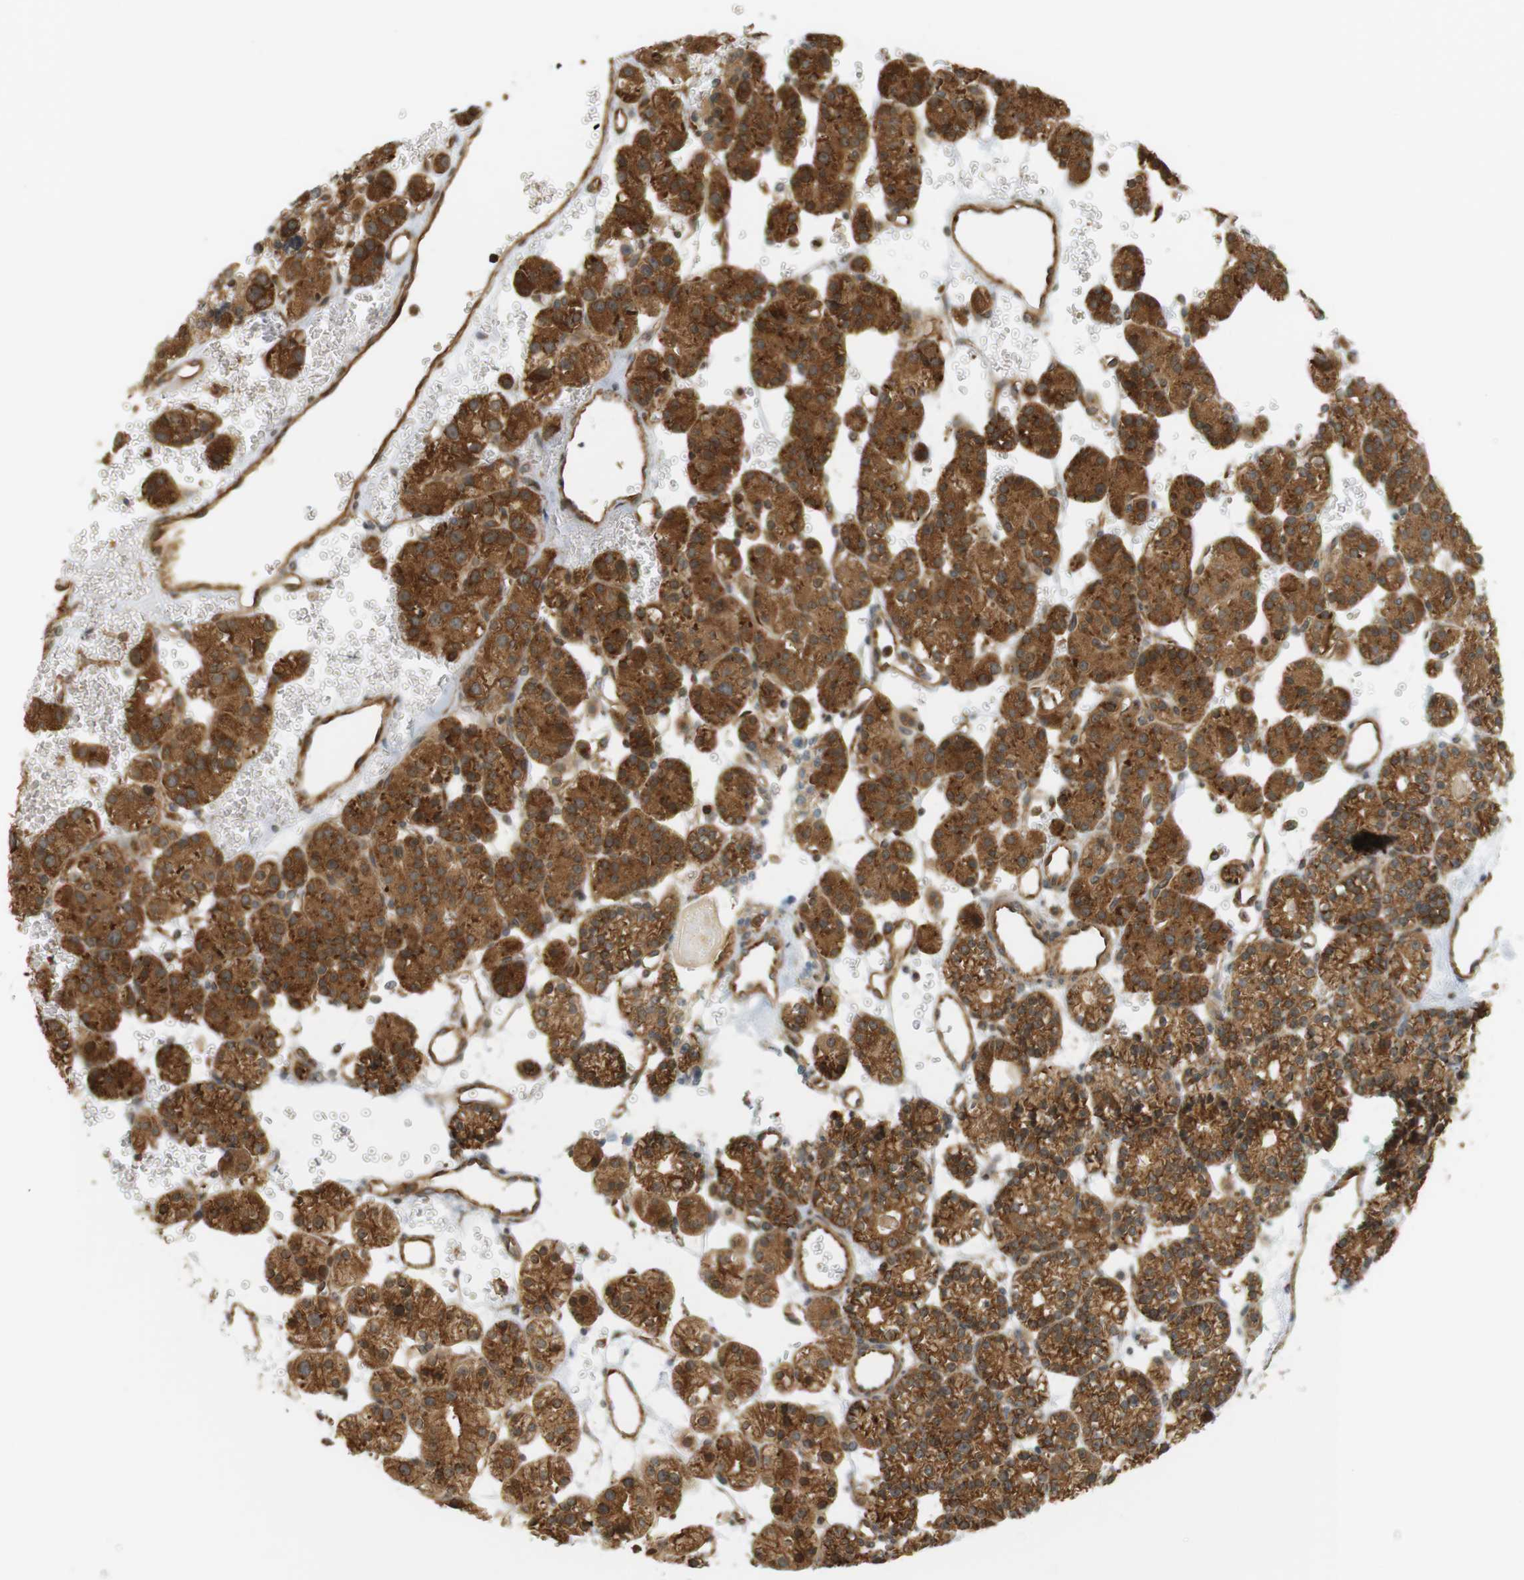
{"staining": {"intensity": "strong", "quantity": ">75%", "location": "cytoplasmic/membranous"}, "tissue": "parathyroid gland", "cell_type": "Glandular cells", "image_type": "normal", "snomed": [{"axis": "morphology", "description": "Normal tissue, NOS"}, {"axis": "topography", "description": "Parathyroid gland"}], "caption": "Immunohistochemistry photomicrograph of unremarkable parathyroid gland: human parathyroid gland stained using IHC displays high levels of strong protein expression localized specifically in the cytoplasmic/membranous of glandular cells, appearing as a cytoplasmic/membranous brown color.", "gene": "PA2G4", "patient": {"sex": "female", "age": 64}}